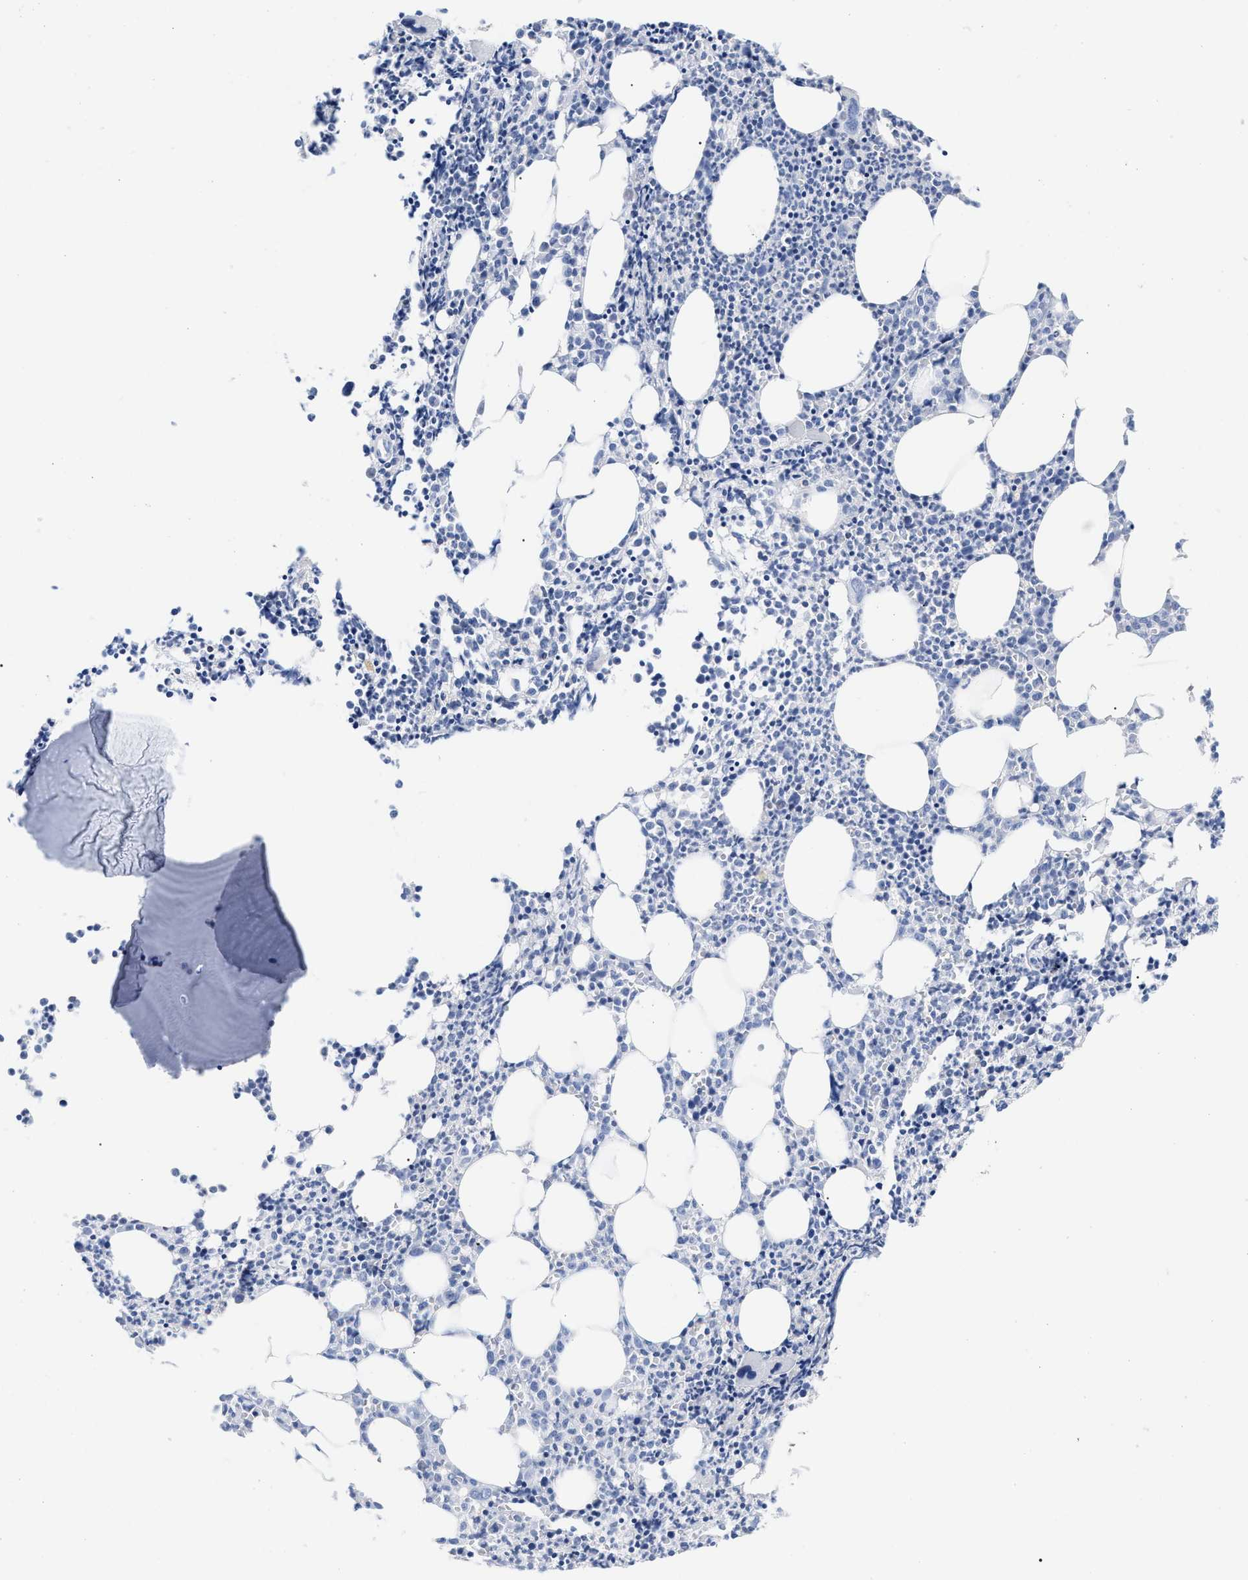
{"staining": {"intensity": "strong", "quantity": "<25%", "location": "cytoplasmic/membranous"}, "tissue": "bone marrow", "cell_type": "Hematopoietic cells", "image_type": "normal", "snomed": [{"axis": "morphology", "description": "Normal tissue, NOS"}, {"axis": "morphology", "description": "Inflammation, NOS"}, {"axis": "topography", "description": "Bone marrow"}], "caption": "Hematopoietic cells reveal medium levels of strong cytoplasmic/membranous expression in approximately <25% of cells in normal bone marrow. (DAB (3,3'-diaminobenzidine) IHC, brown staining for protein, blue staining for nuclei).", "gene": "CD5", "patient": {"sex": "female", "age": 53}}